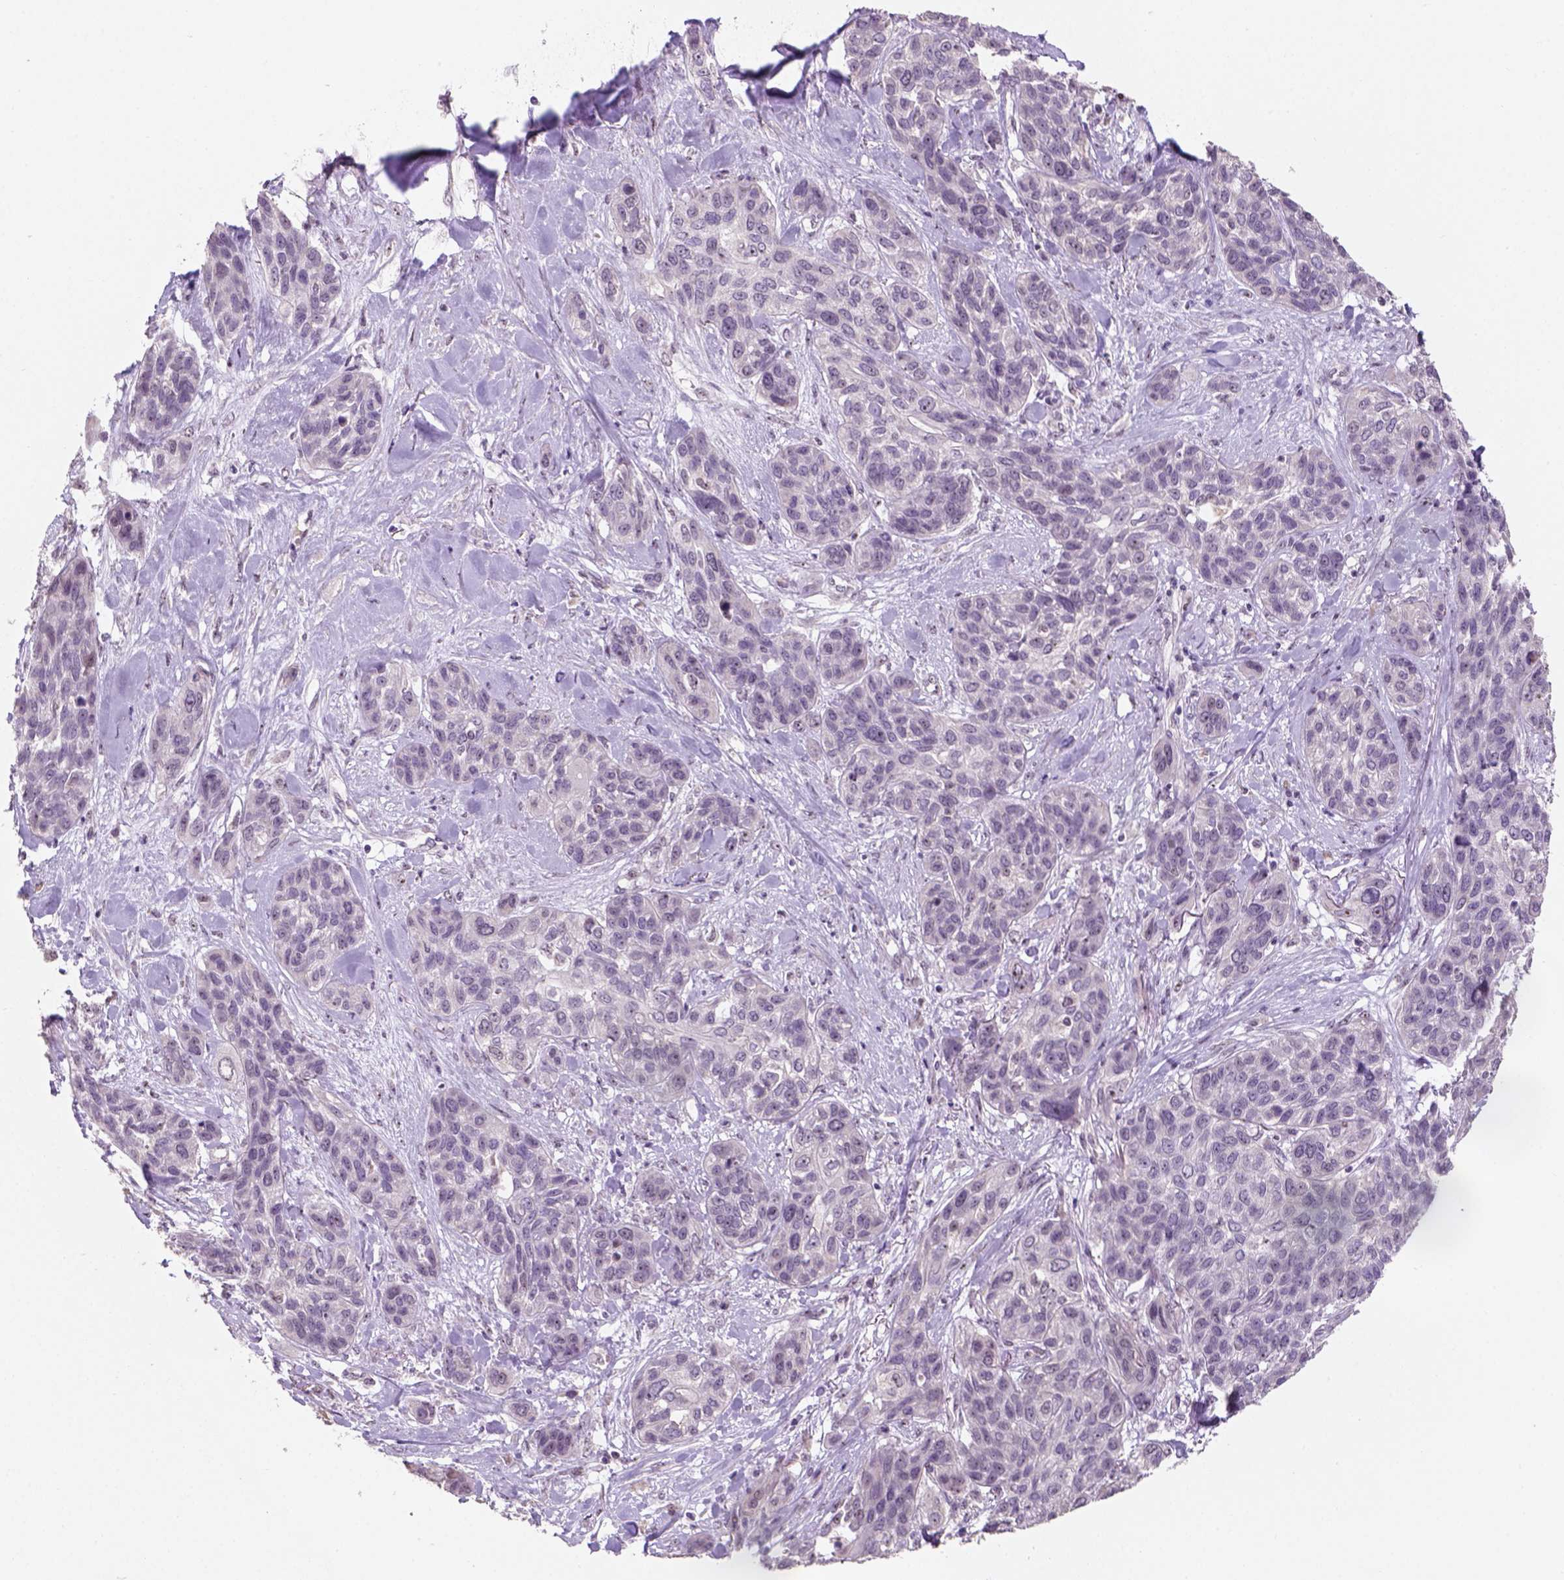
{"staining": {"intensity": "negative", "quantity": "none", "location": "none"}, "tissue": "lung cancer", "cell_type": "Tumor cells", "image_type": "cancer", "snomed": [{"axis": "morphology", "description": "Squamous cell carcinoma, NOS"}, {"axis": "topography", "description": "Lung"}], "caption": "DAB (3,3'-diaminobenzidine) immunohistochemical staining of lung cancer reveals no significant positivity in tumor cells.", "gene": "DDX50", "patient": {"sex": "female", "age": 70}}